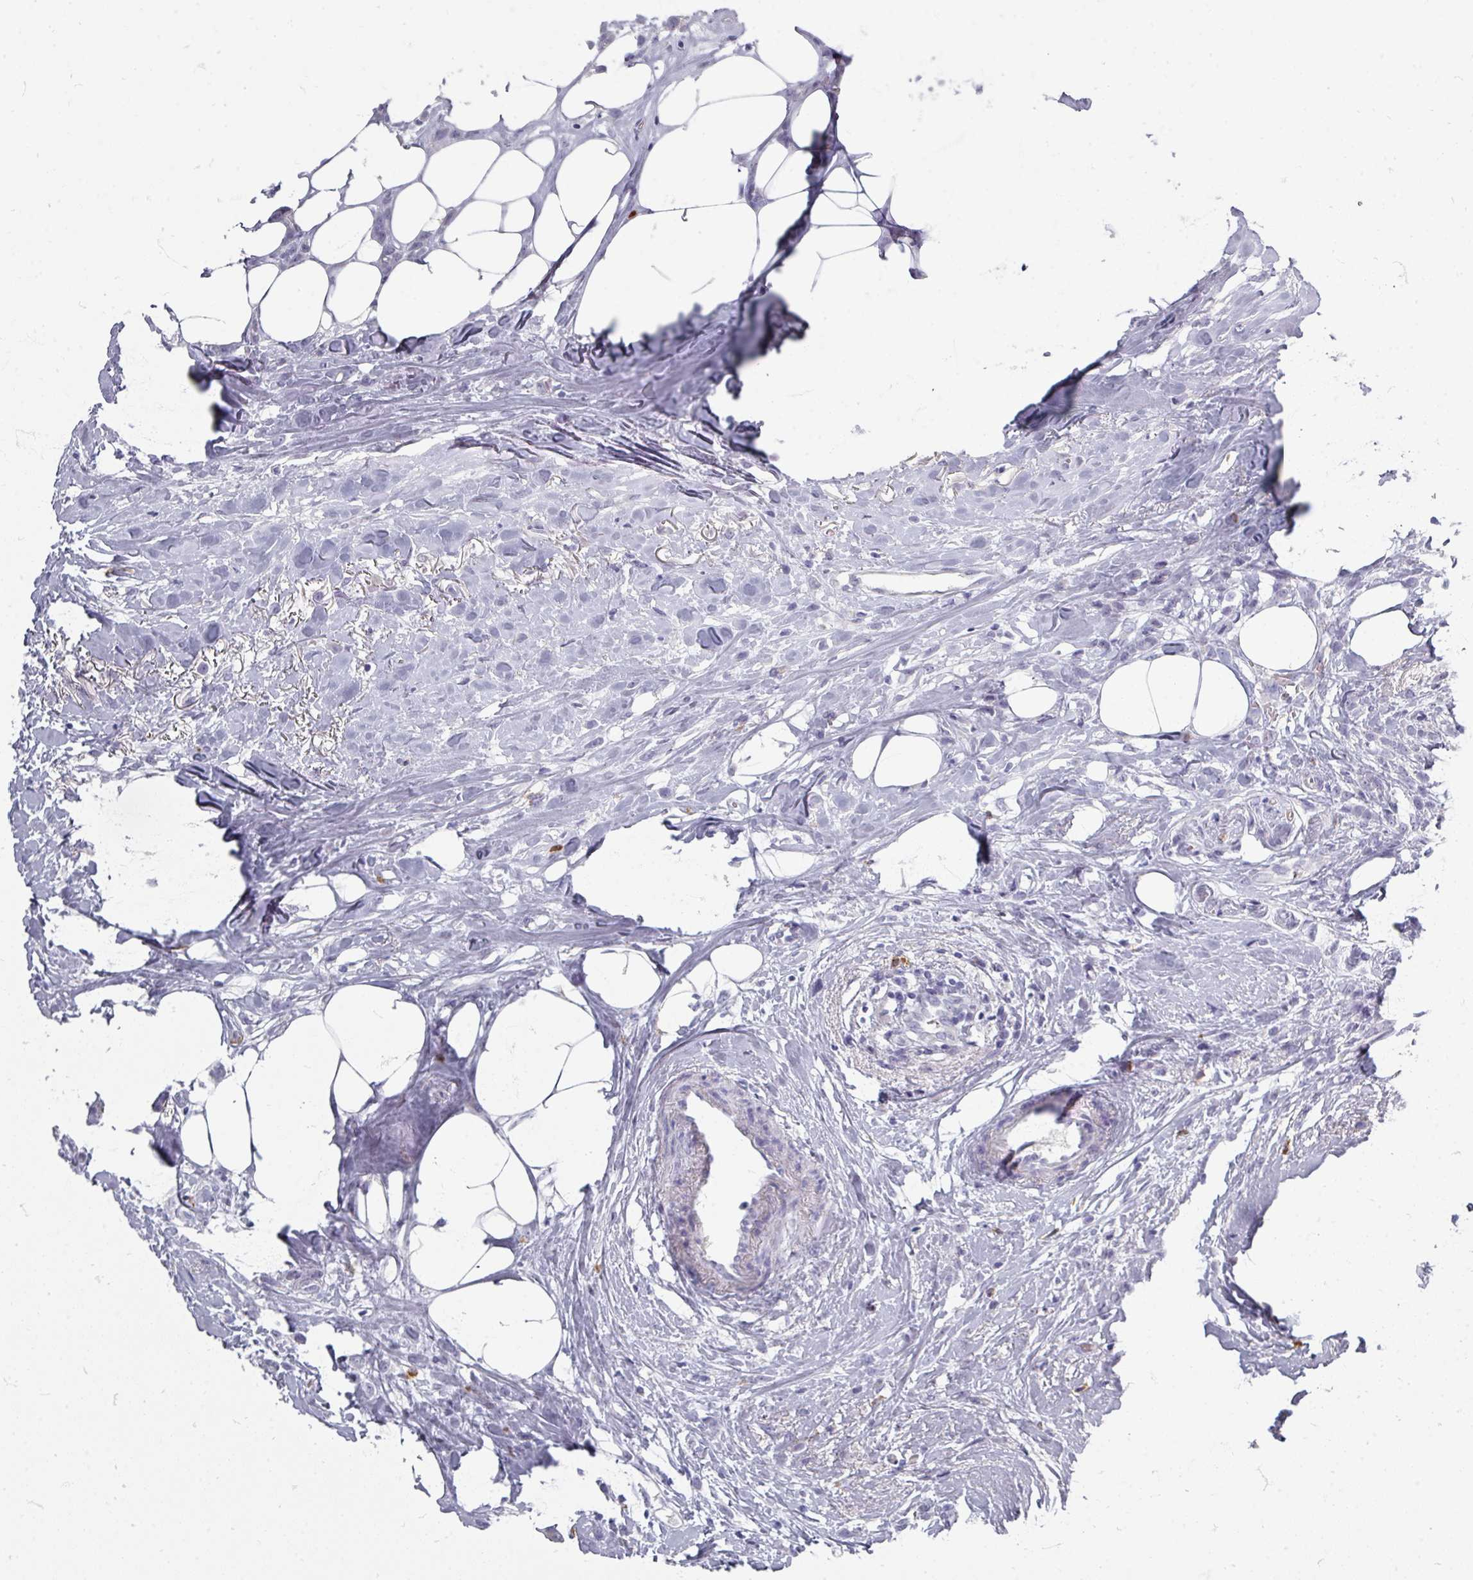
{"staining": {"intensity": "negative", "quantity": "none", "location": "none"}, "tissue": "breast cancer", "cell_type": "Tumor cells", "image_type": "cancer", "snomed": [{"axis": "morphology", "description": "Duct carcinoma"}, {"axis": "topography", "description": "Breast"}], "caption": "Tumor cells are negative for brown protein staining in infiltrating ductal carcinoma (breast).", "gene": "ZNF878", "patient": {"sex": "female", "age": 80}}